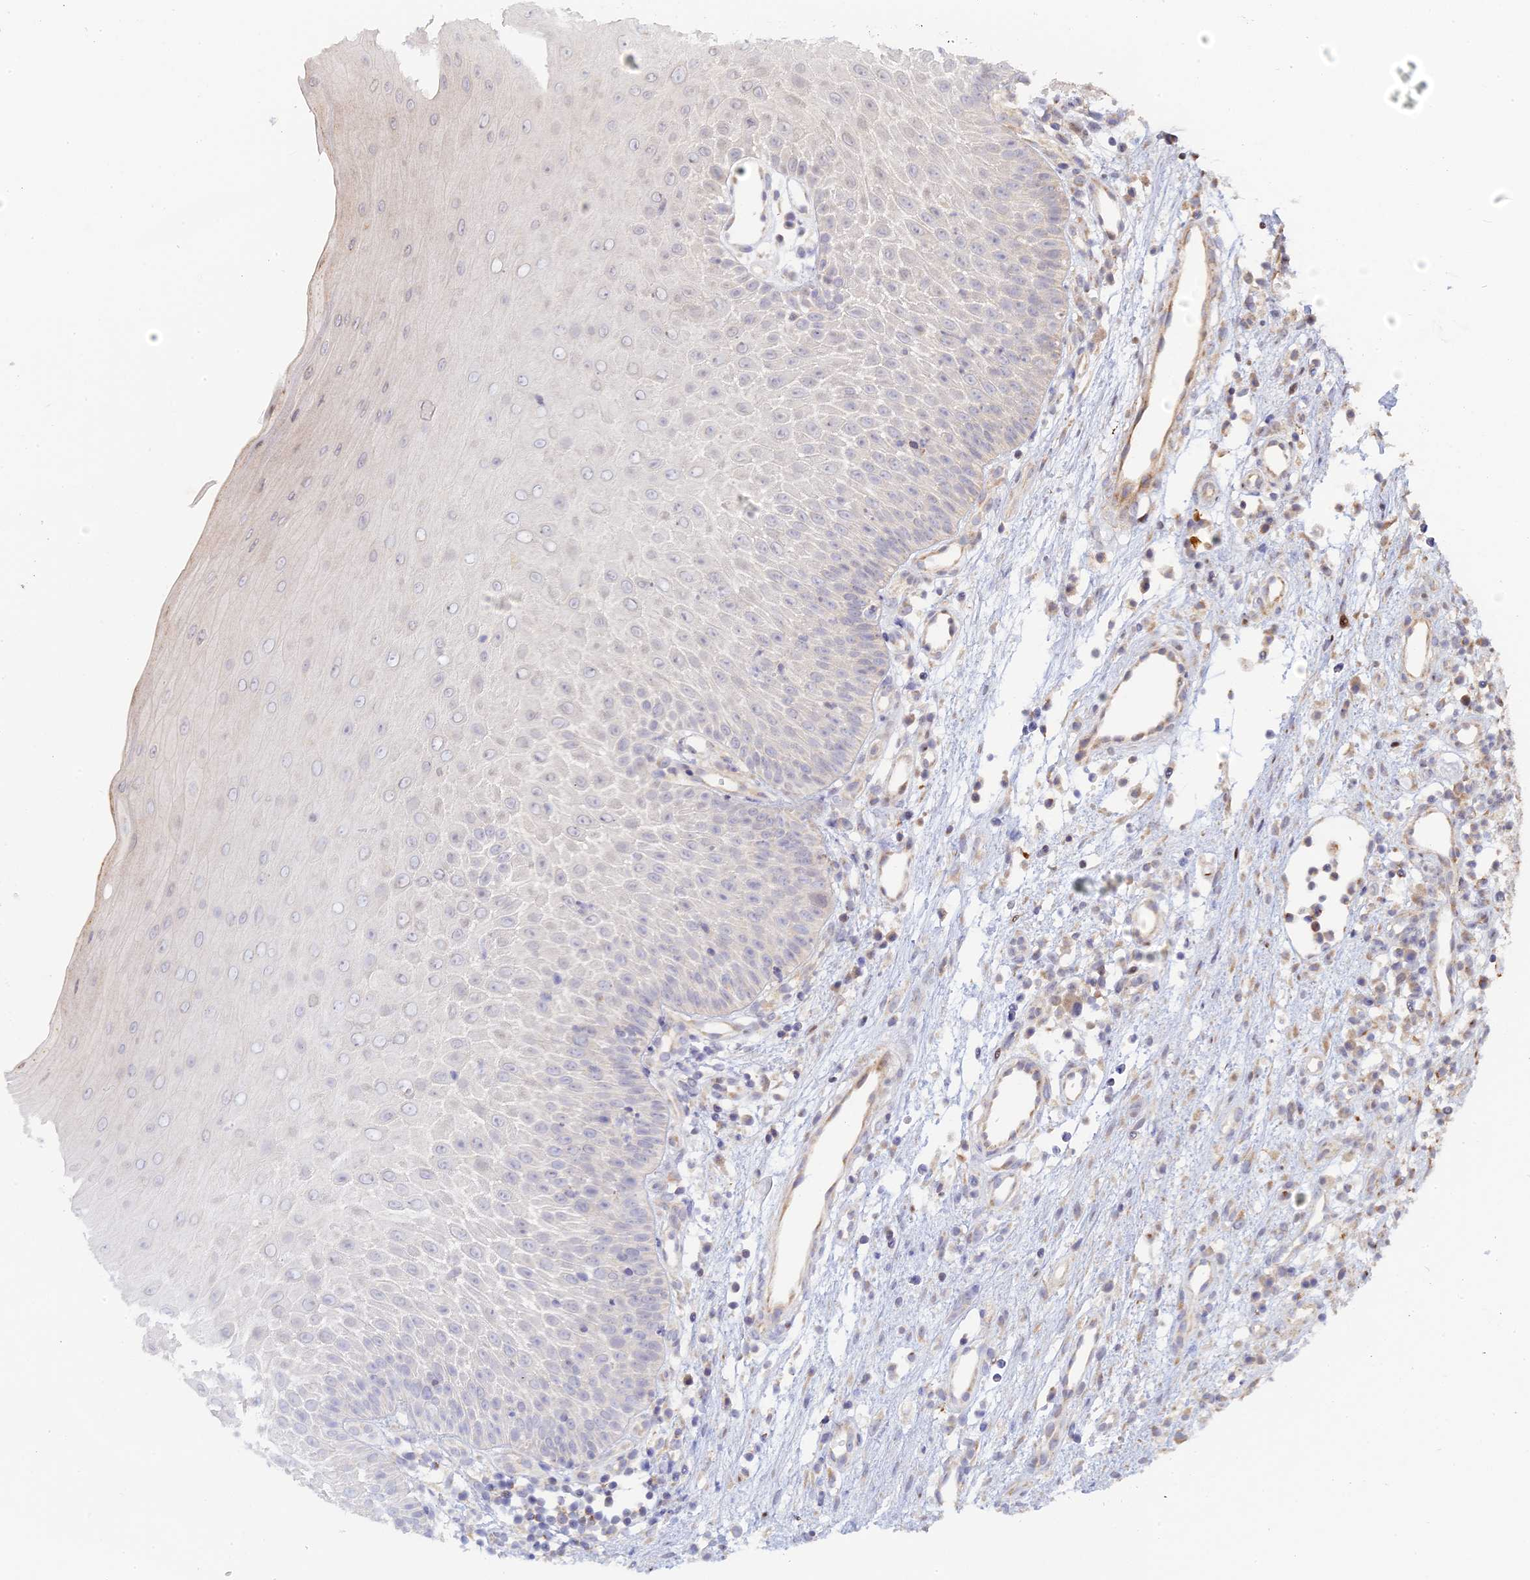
{"staining": {"intensity": "negative", "quantity": "none", "location": "none"}, "tissue": "oral mucosa", "cell_type": "Squamous epithelial cells", "image_type": "normal", "snomed": [{"axis": "morphology", "description": "Normal tissue, NOS"}, {"axis": "topography", "description": "Oral tissue"}], "caption": "Photomicrograph shows no protein staining in squamous epithelial cells of unremarkable oral mucosa.", "gene": "GSKIP", "patient": {"sex": "female", "age": 13}}